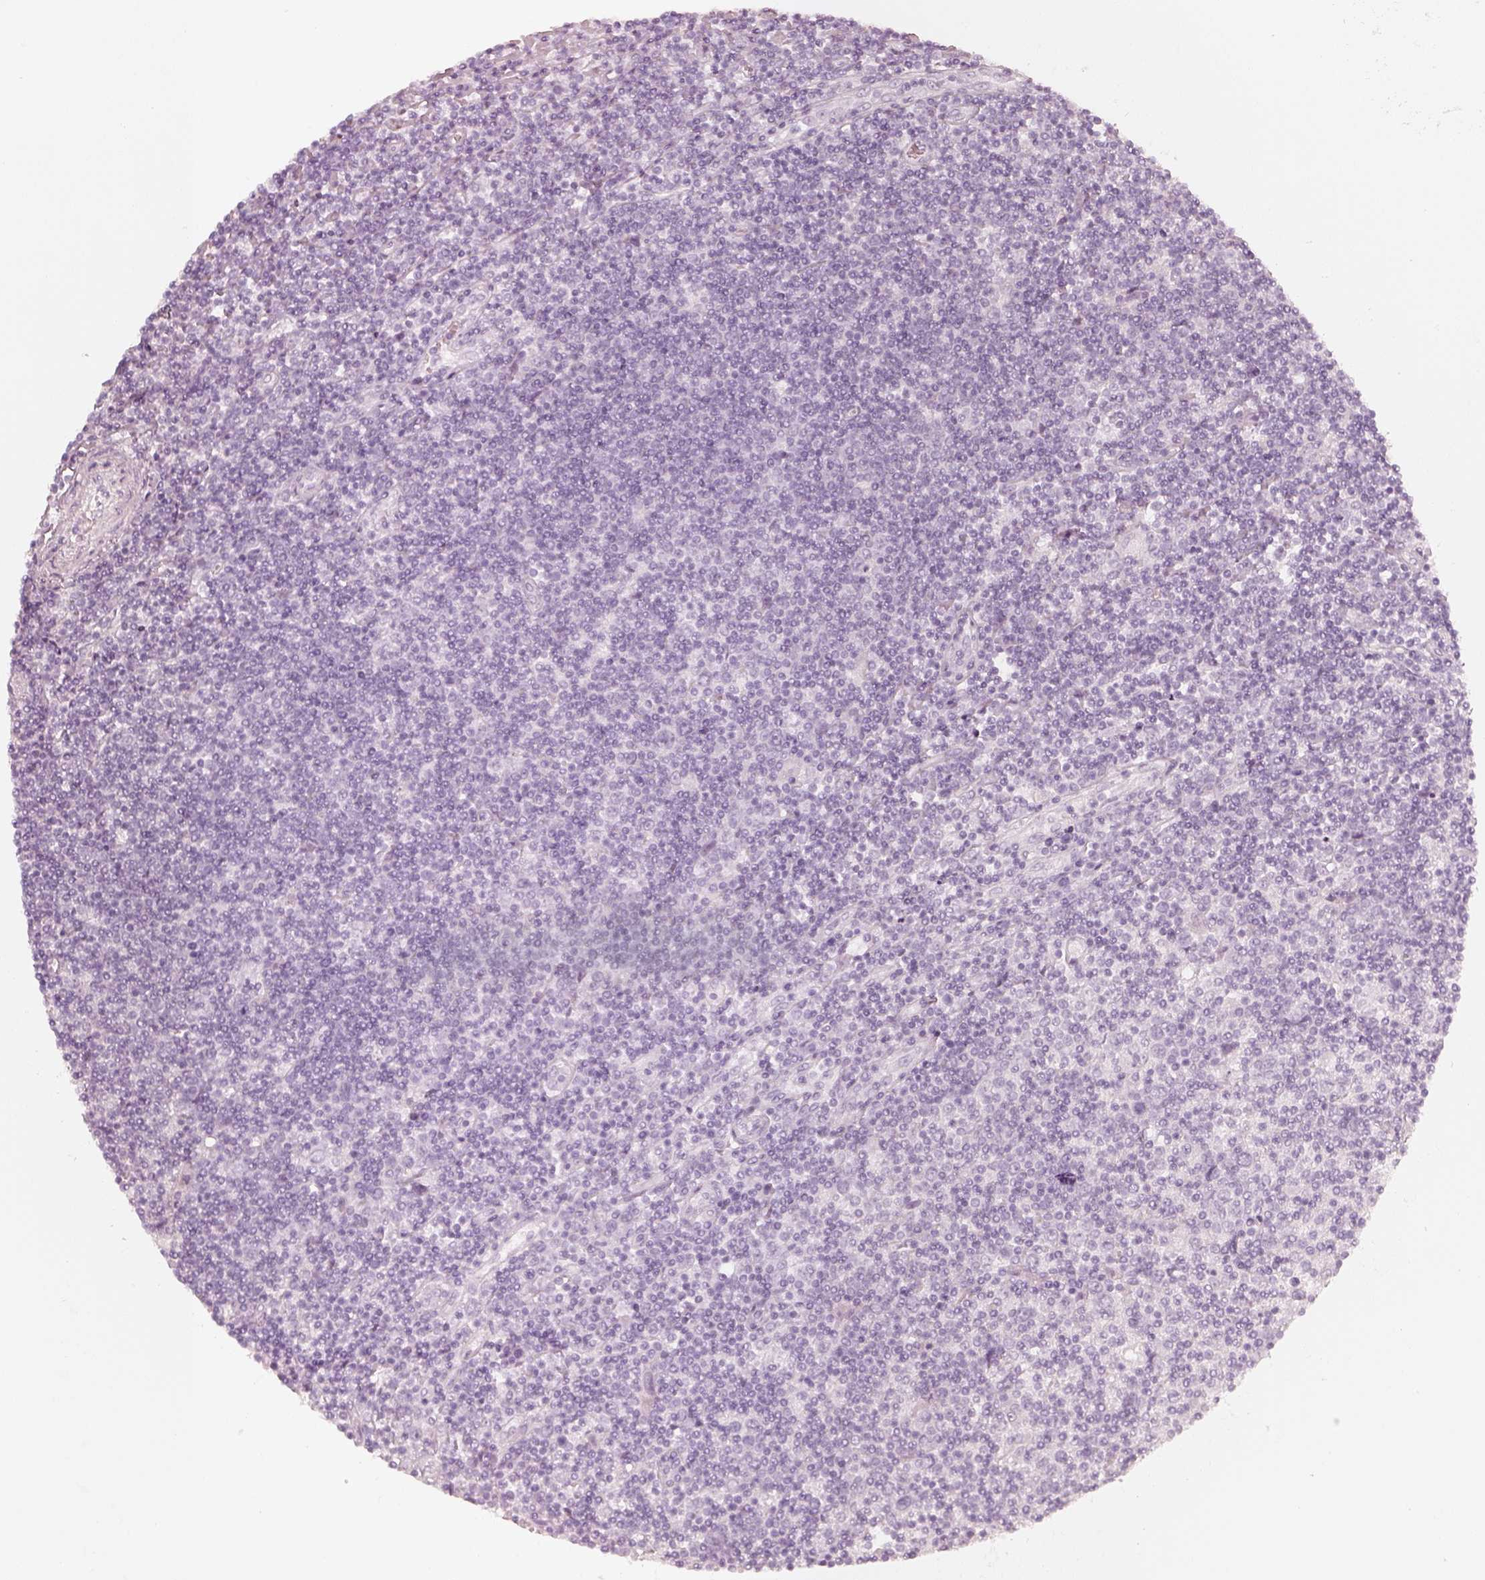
{"staining": {"intensity": "negative", "quantity": "none", "location": "none"}, "tissue": "lymphoma", "cell_type": "Tumor cells", "image_type": "cancer", "snomed": [{"axis": "morphology", "description": "Hodgkin's disease, NOS"}, {"axis": "topography", "description": "Lymph node"}], "caption": "Human lymphoma stained for a protein using IHC exhibits no staining in tumor cells.", "gene": "KRT72", "patient": {"sex": "male", "age": 40}}